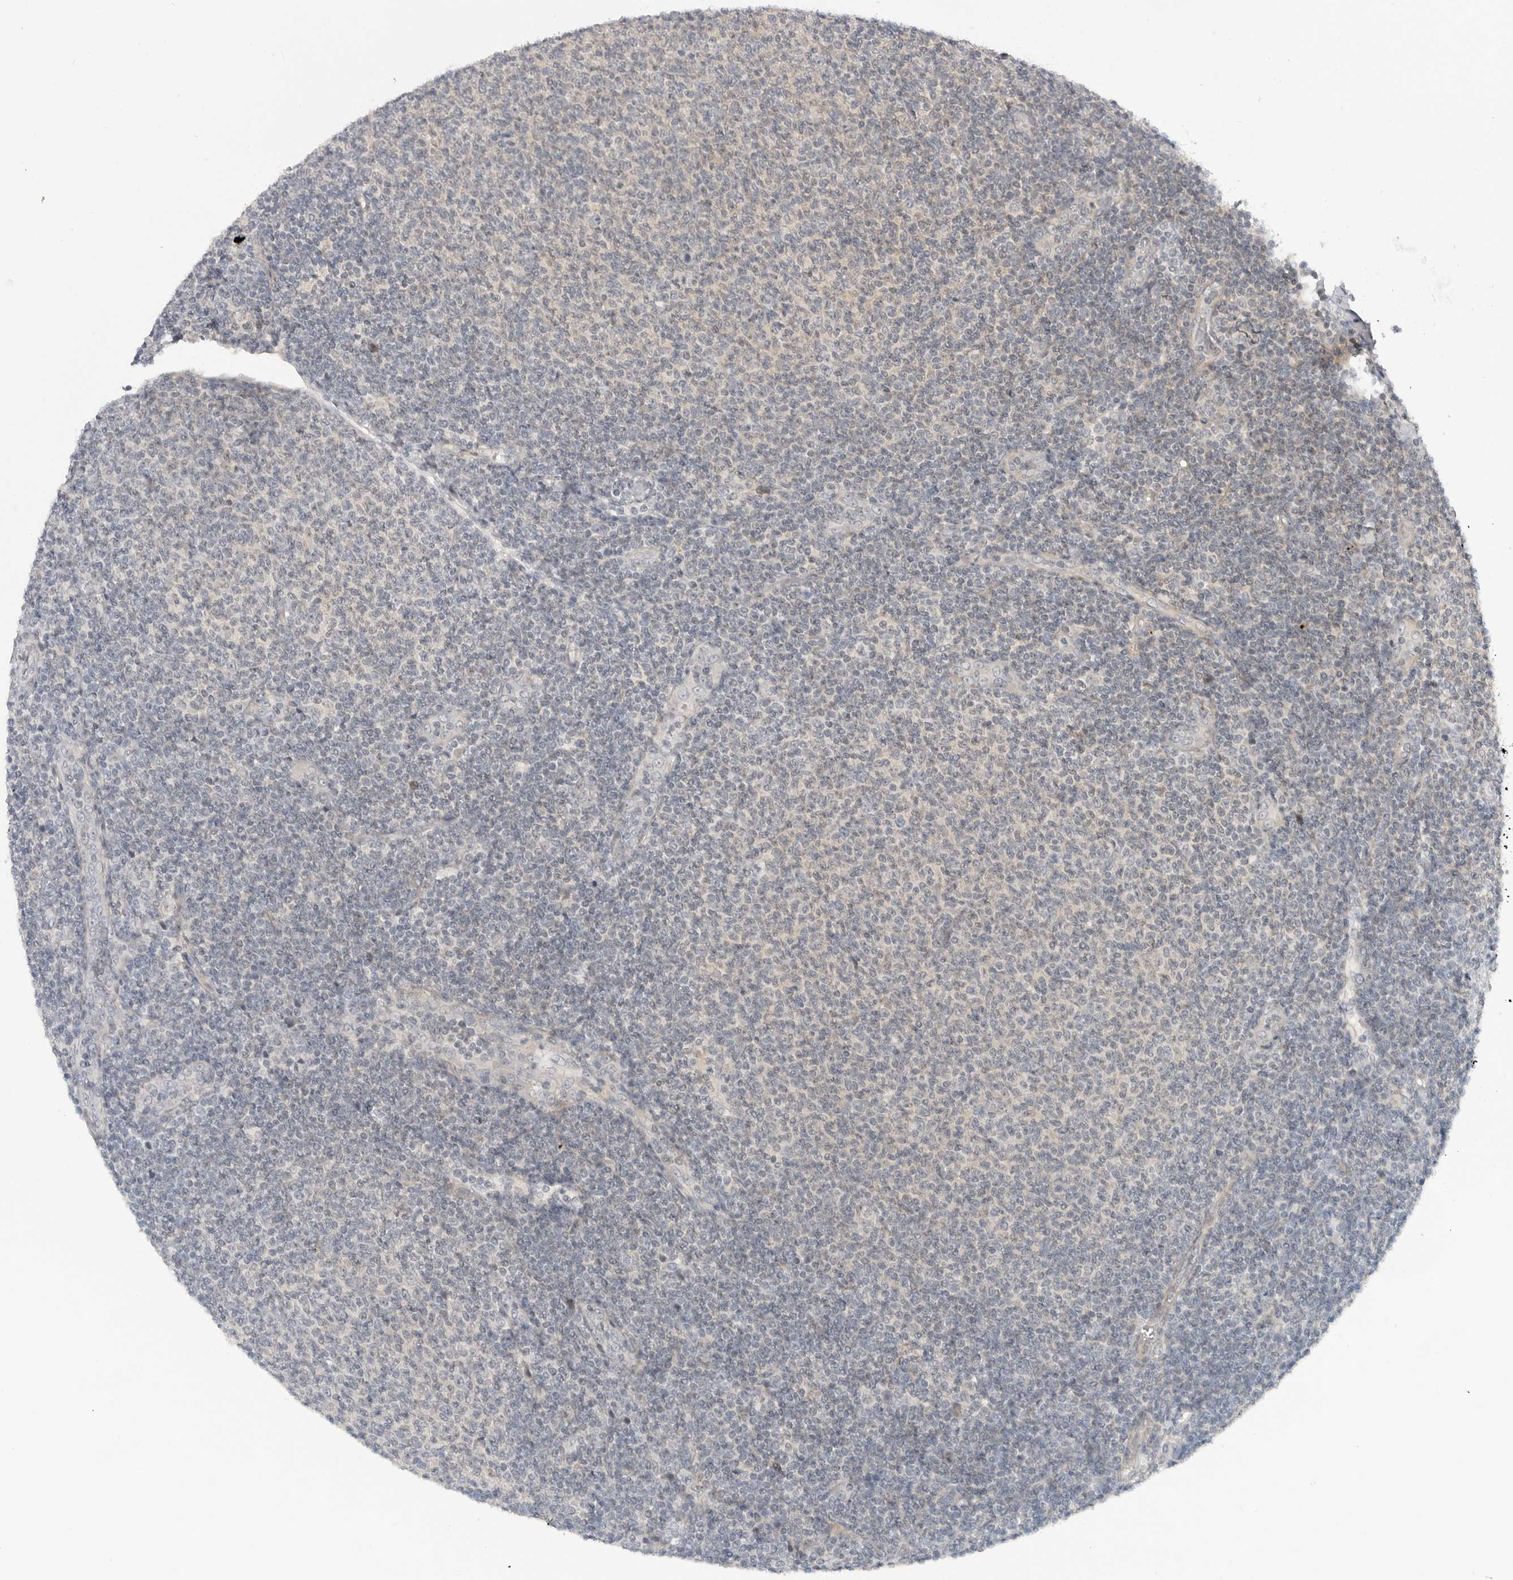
{"staining": {"intensity": "negative", "quantity": "none", "location": "none"}, "tissue": "lymphoma", "cell_type": "Tumor cells", "image_type": "cancer", "snomed": [{"axis": "morphology", "description": "Malignant lymphoma, non-Hodgkin's type, Low grade"}, {"axis": "topography", "description": "Lymph node"}], "caption": "An immunohistochemistry histopathology image of low-grade malignant lymphoma, non-Hodgkin's type is shown. There is no staining in tumor cells of low-grade malignant lymphoma, non-Hodgkin's type.", "gene": "STXBP3", "patient": {"sex": "male", "age": 66}}